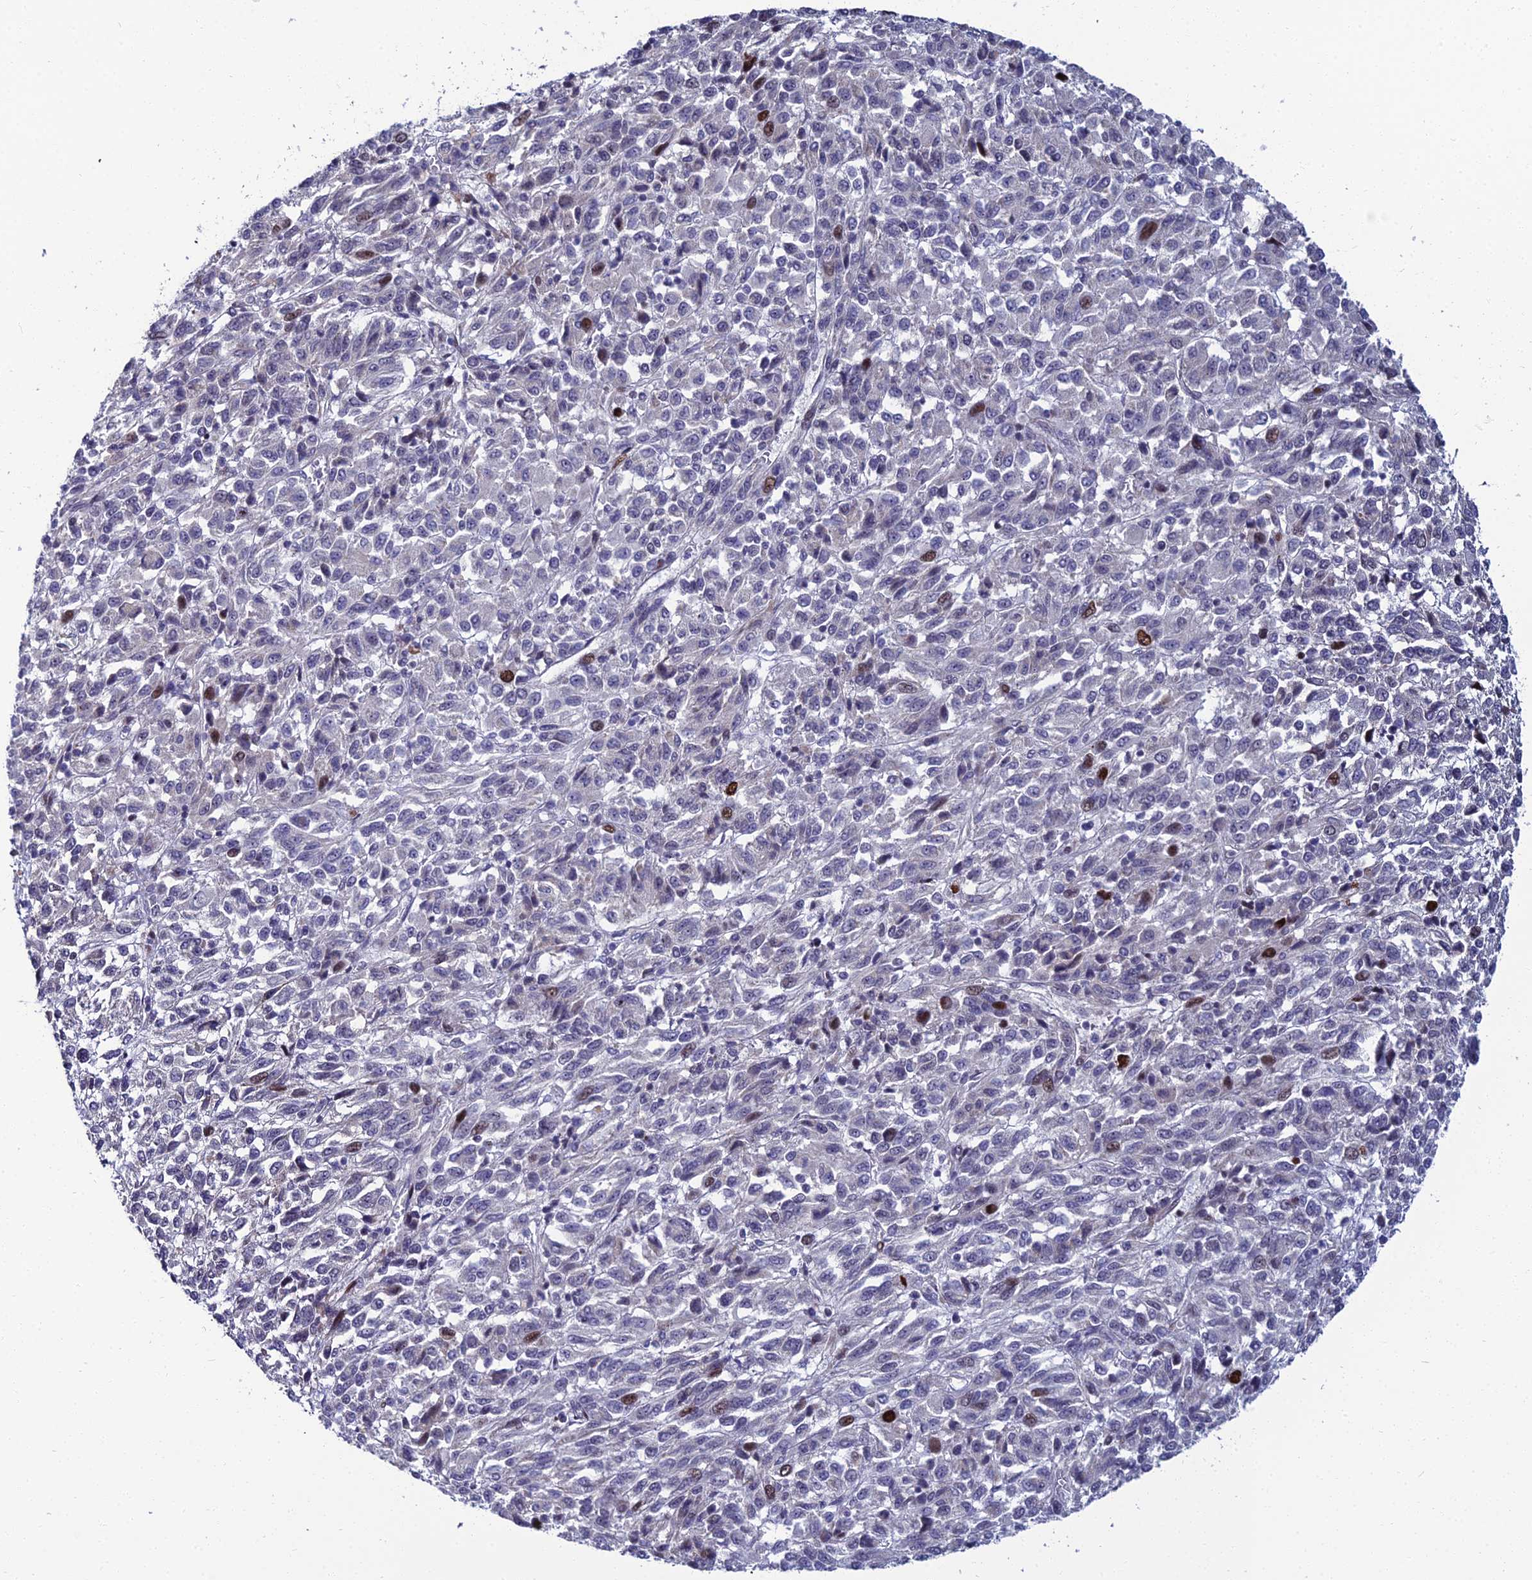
{"staining": {"intensity": "moderate", "quantity": "<25%", "location": "nuclear"}, "tissue": "melanoma", "cell_type": "Tumor cells", "image_type": "cancer", "snomed": [{"axis": "morphology", "description": "Malignant melanoma, Metastatic site"}, {"axis": "topography", "description": "Lung"}], "caption": "IHC staining of malignant melanoma (metastatic site), which reveals low levels of moderate nuclear positivity in about <25% of tumor cells indicating moderate nuclear protein staining. The staining was performed using DAB (3,3'-diaminobenzidine) (brown) for protein detection and nuclei were counterstained in hematoxylin (blue).", "gene": "TAF9B", "patient": {"sex": "male", "age": 64}}